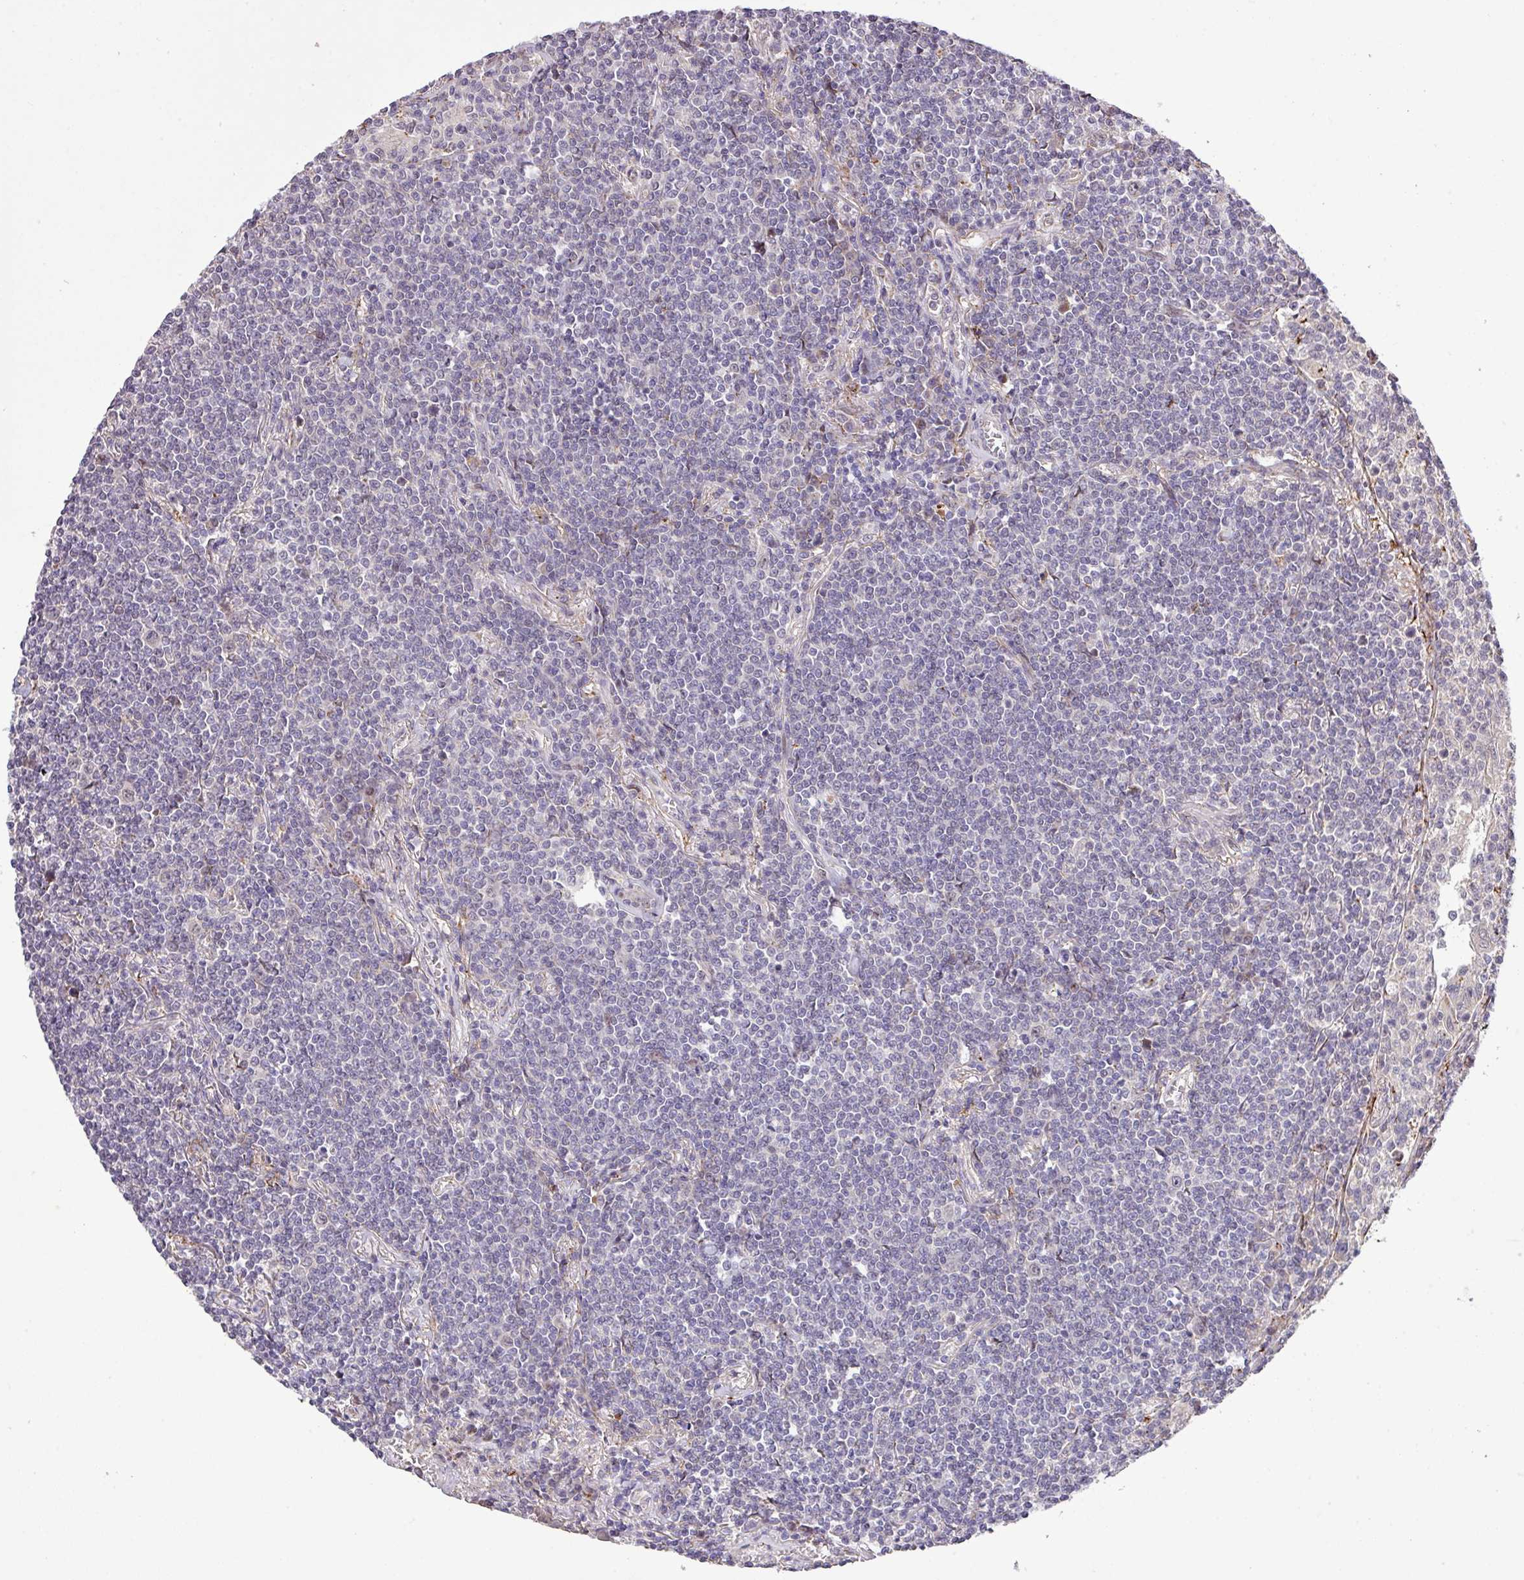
{"staining": {"intensity": "negative", "quantity": "none", "location": "none"}, "tissue": "lymphoma", "cell_type": "Tumor cells", "image_type": "cancer", "snomed": [{"axis": "morphology", "description": "Malignant lymphoma, non-Hodgkin's type, Low grade"}, {"axis": "topography", "description": "Lung"}], "caption": "This is an immunohistochemistry (IHC) photomicrograph of human malignant lymphoma, non-Hodgkin's type (low-grade). There is no staining in tumor cells.", "gene": "RPP25L", "patient": {"sex": "female", "age": 71}}